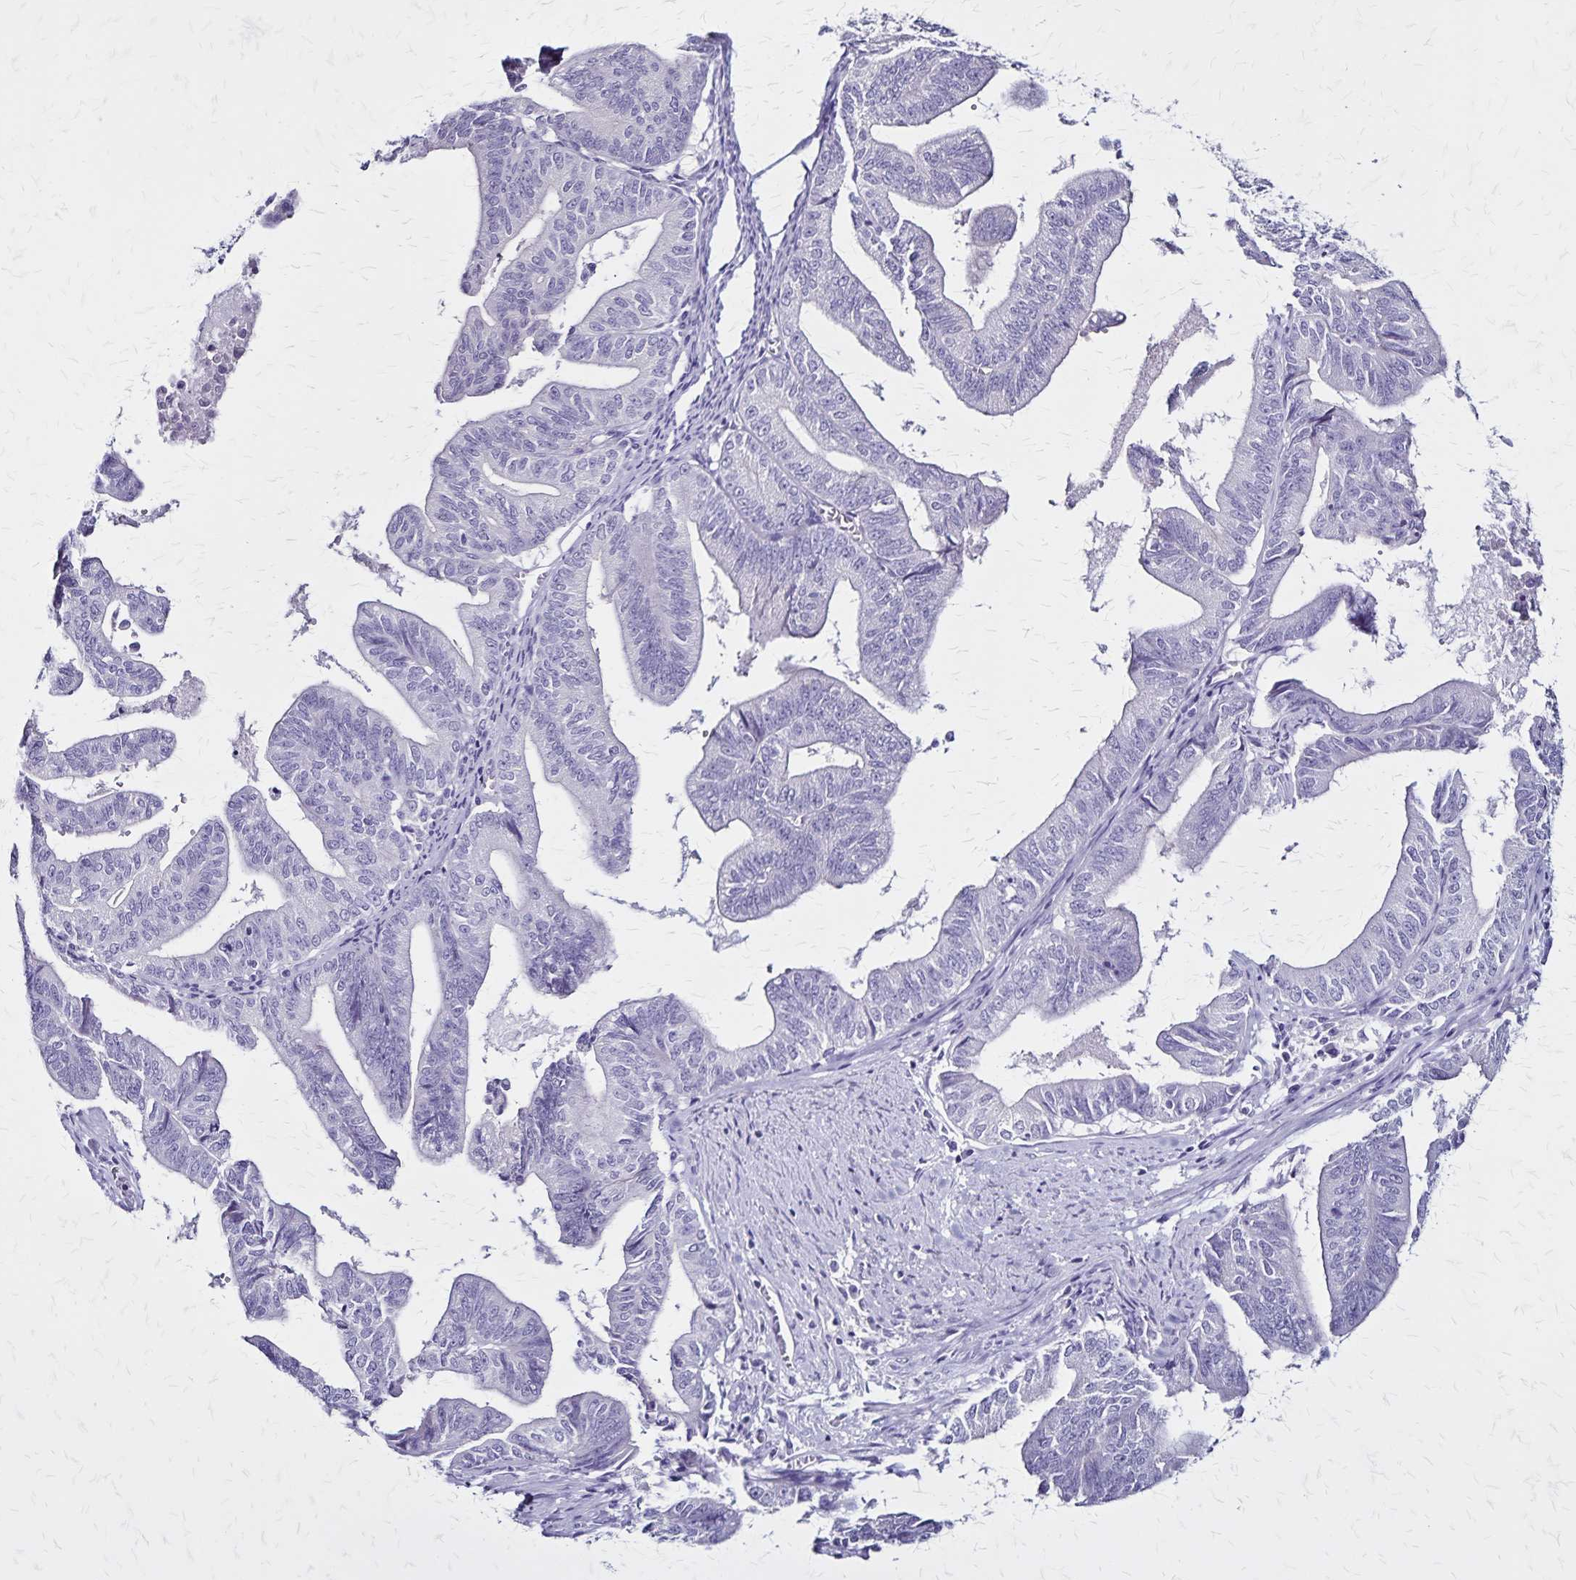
{"staining": {"intensity": "negative", "quantity": "none", "location": "none"}, "tissue": "endometrial cancer", "cell_type": "Tumor cells", "image_type": "cancer", "snomed": [{"axis": "morphology", "description": "Adenocarcinoma, NOS"}, {"axis": "topography", "description": "Endometrium"}], "caption": "A micrograph of endometrial adenocarcinoma stained for a protein shows no brown staining in tumor cells.", "gene": "PLXNA4", "patient": {"sex": "female", "age": 65}}